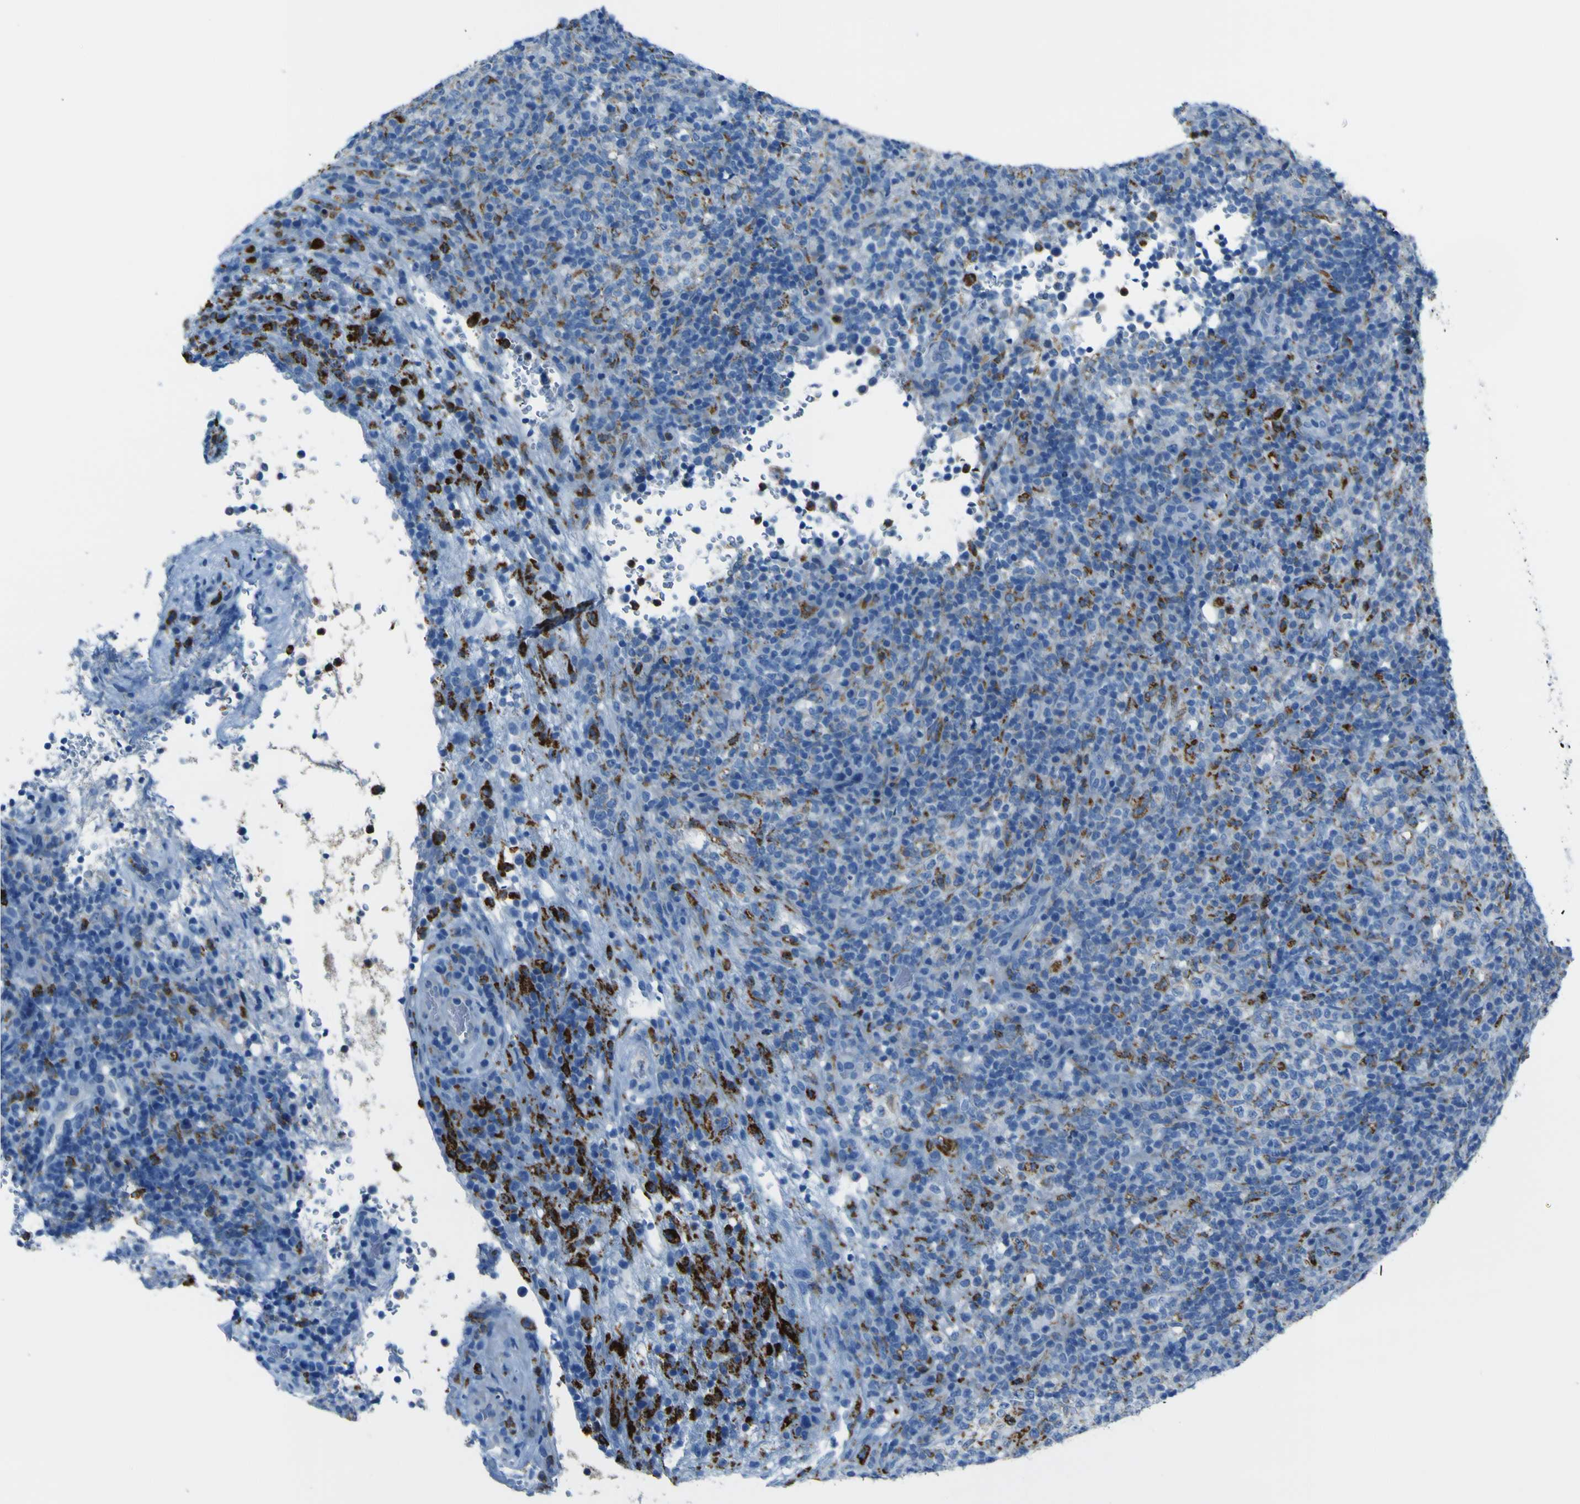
{"staining": {"intensity": "moderate", "quantity": "25%-75%", "location": "cytoplasmic/membranous"}, "tissue": "lymphoma", "cell_type": "Tumor cells", "image_type": "cancer", "snomed": [{"axis": "morphology", "description": "Malignant lymphoma, non-Hodgkin's type, High grade"}, {"axis": "topography", "description": "Lymph node"}], "caption": "Malignant lymphoma, non-Hodgkin's type (high-grade) stained with immunohistochemistry (IHC) reveals moderate cytoplasmic/membranous staining in approximately 25%-75% of tumor cells. The staining is performed using DAB (3,3'-diaminobenzidine) brown chromogen to label protein expression. The nuclei are counter-stained blue using hematoxylin.", "gene": "ACSL1", "patient": {"sex": "female", "age": 76}}